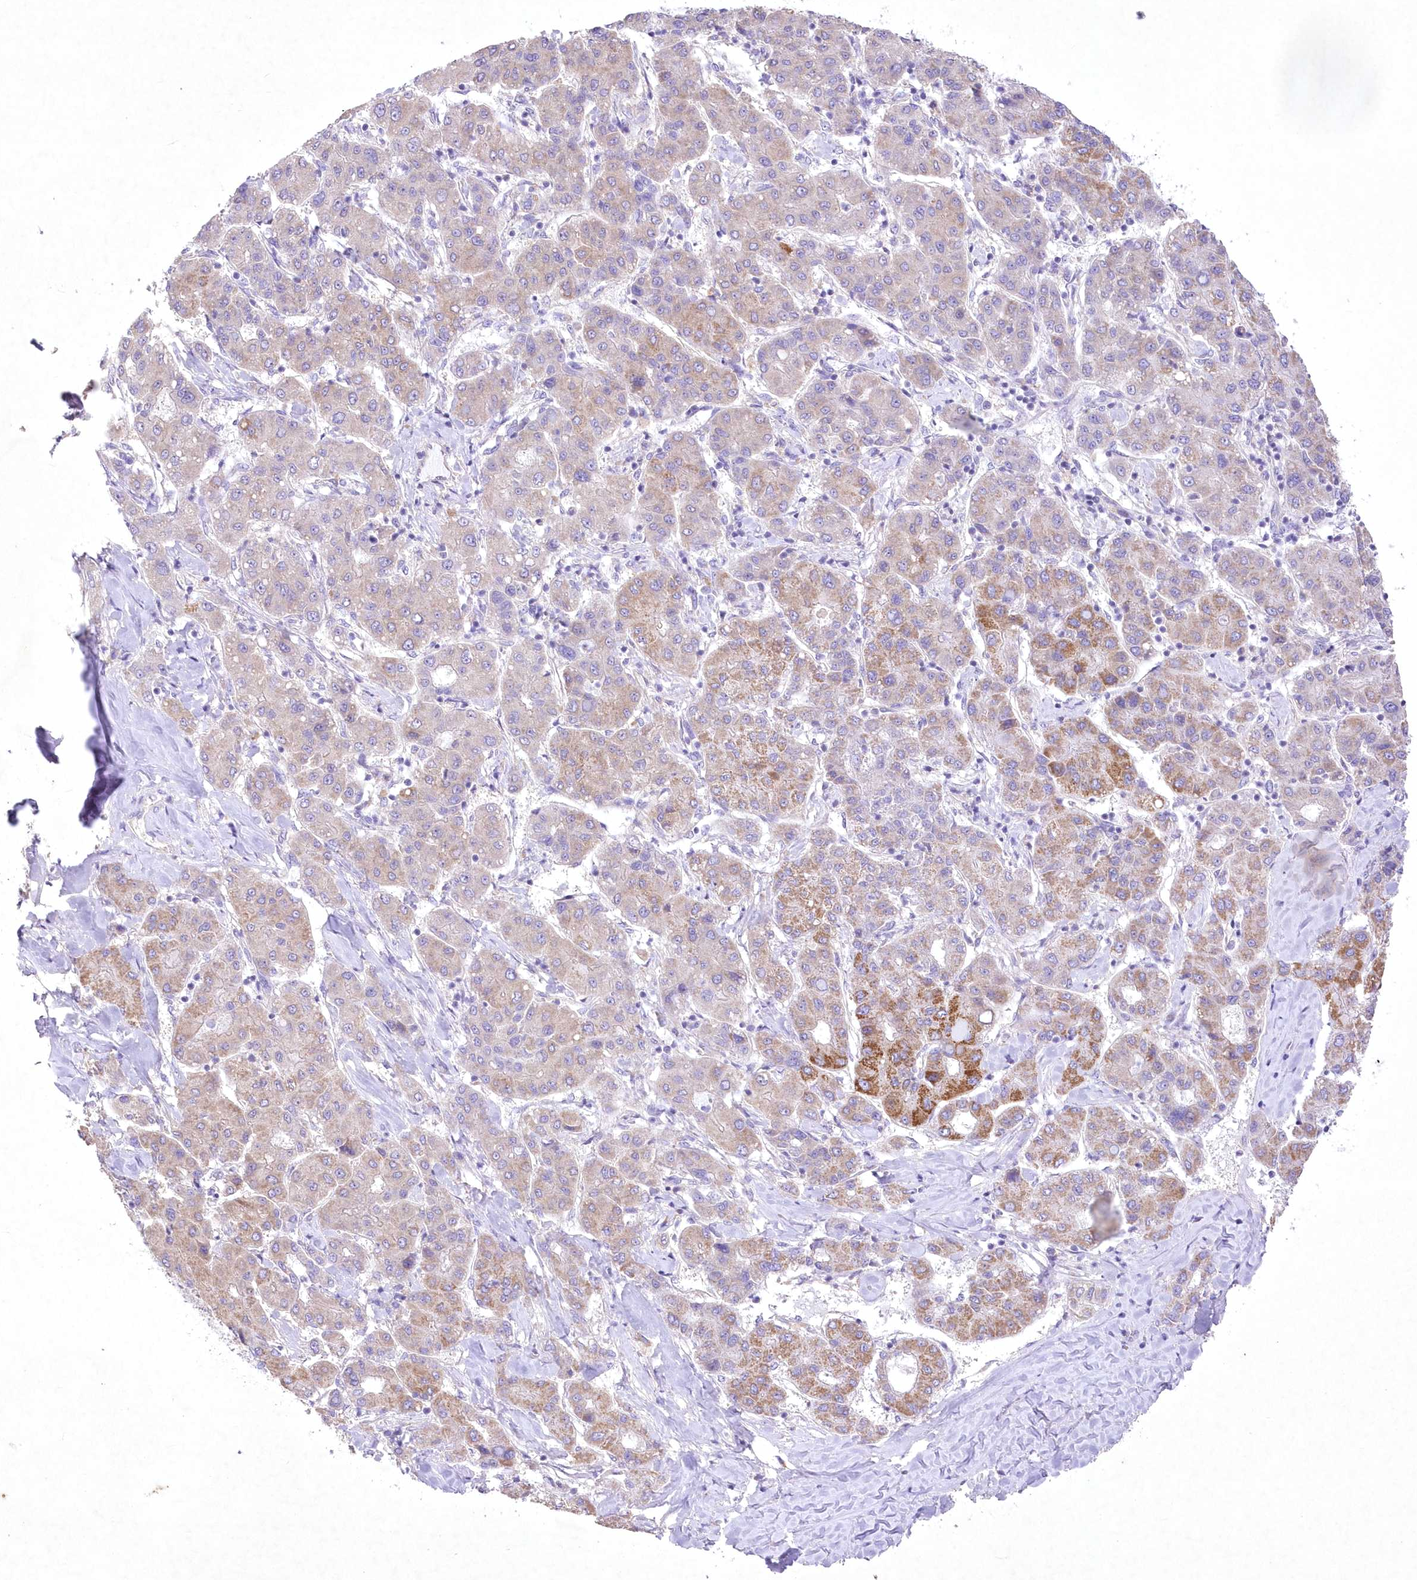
{"staining": {"intensity": "moderate", "quantity": "25%-75%", "location": "cytoplasmic/membranous"}, "tissue": "liver cancer", "cell_type": "Tumor cells", "image_type": "cancer", "snomed": [{"axis": "morphology", "description": "Carcinoma, Hepatocellular, NOS"}, {"axis": "topography", "description": "Liver"}], "caption": "Liver cancer tissue shows moderate cytoplasmic/membranous positivity in approximately 25%-75% of tumor cells", "gene": "ITSN2", "patient": {"sex": "male", "age": 65}}